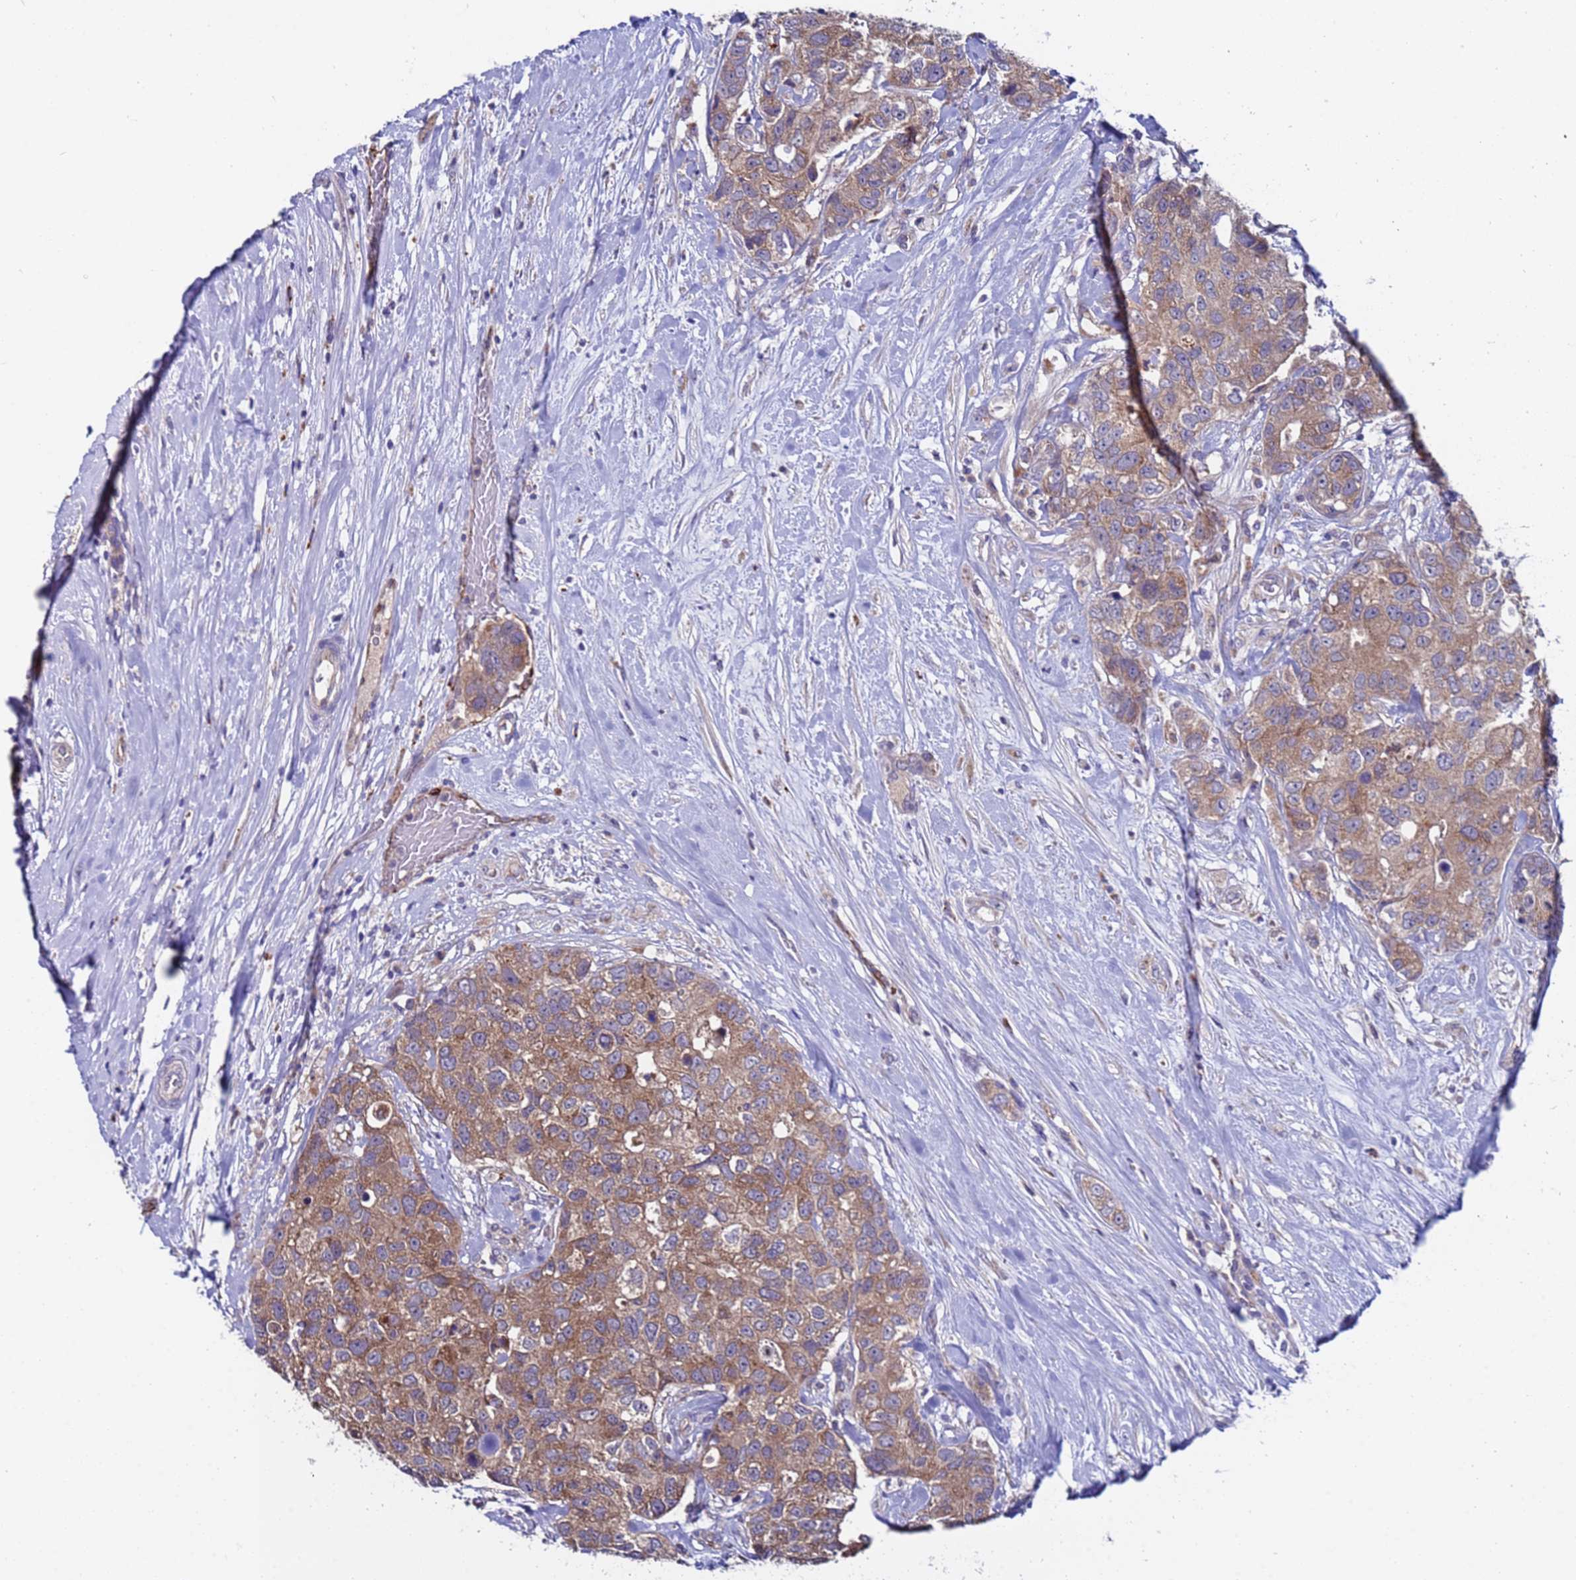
{"staining": {"intensity": "moderate", "quantity": ">75%", "location": "cytoplasmic/membranous"}, "tissue": "breast cancer", "cell_type": "Tumor cells", "image_type": "cancer", "snomed": [{"axis": "morphology", "description": "Duct carcinoma"}, {"axis": "topography", "description": "Breast"}], "caption": "Tumor cells display medium levels of moderate cytoplasmic/membranous positivity in approximately >75% of cells in human breast cancer.", "gene": "ZNF248", "patient": {"sex": "female", "age": 62}}